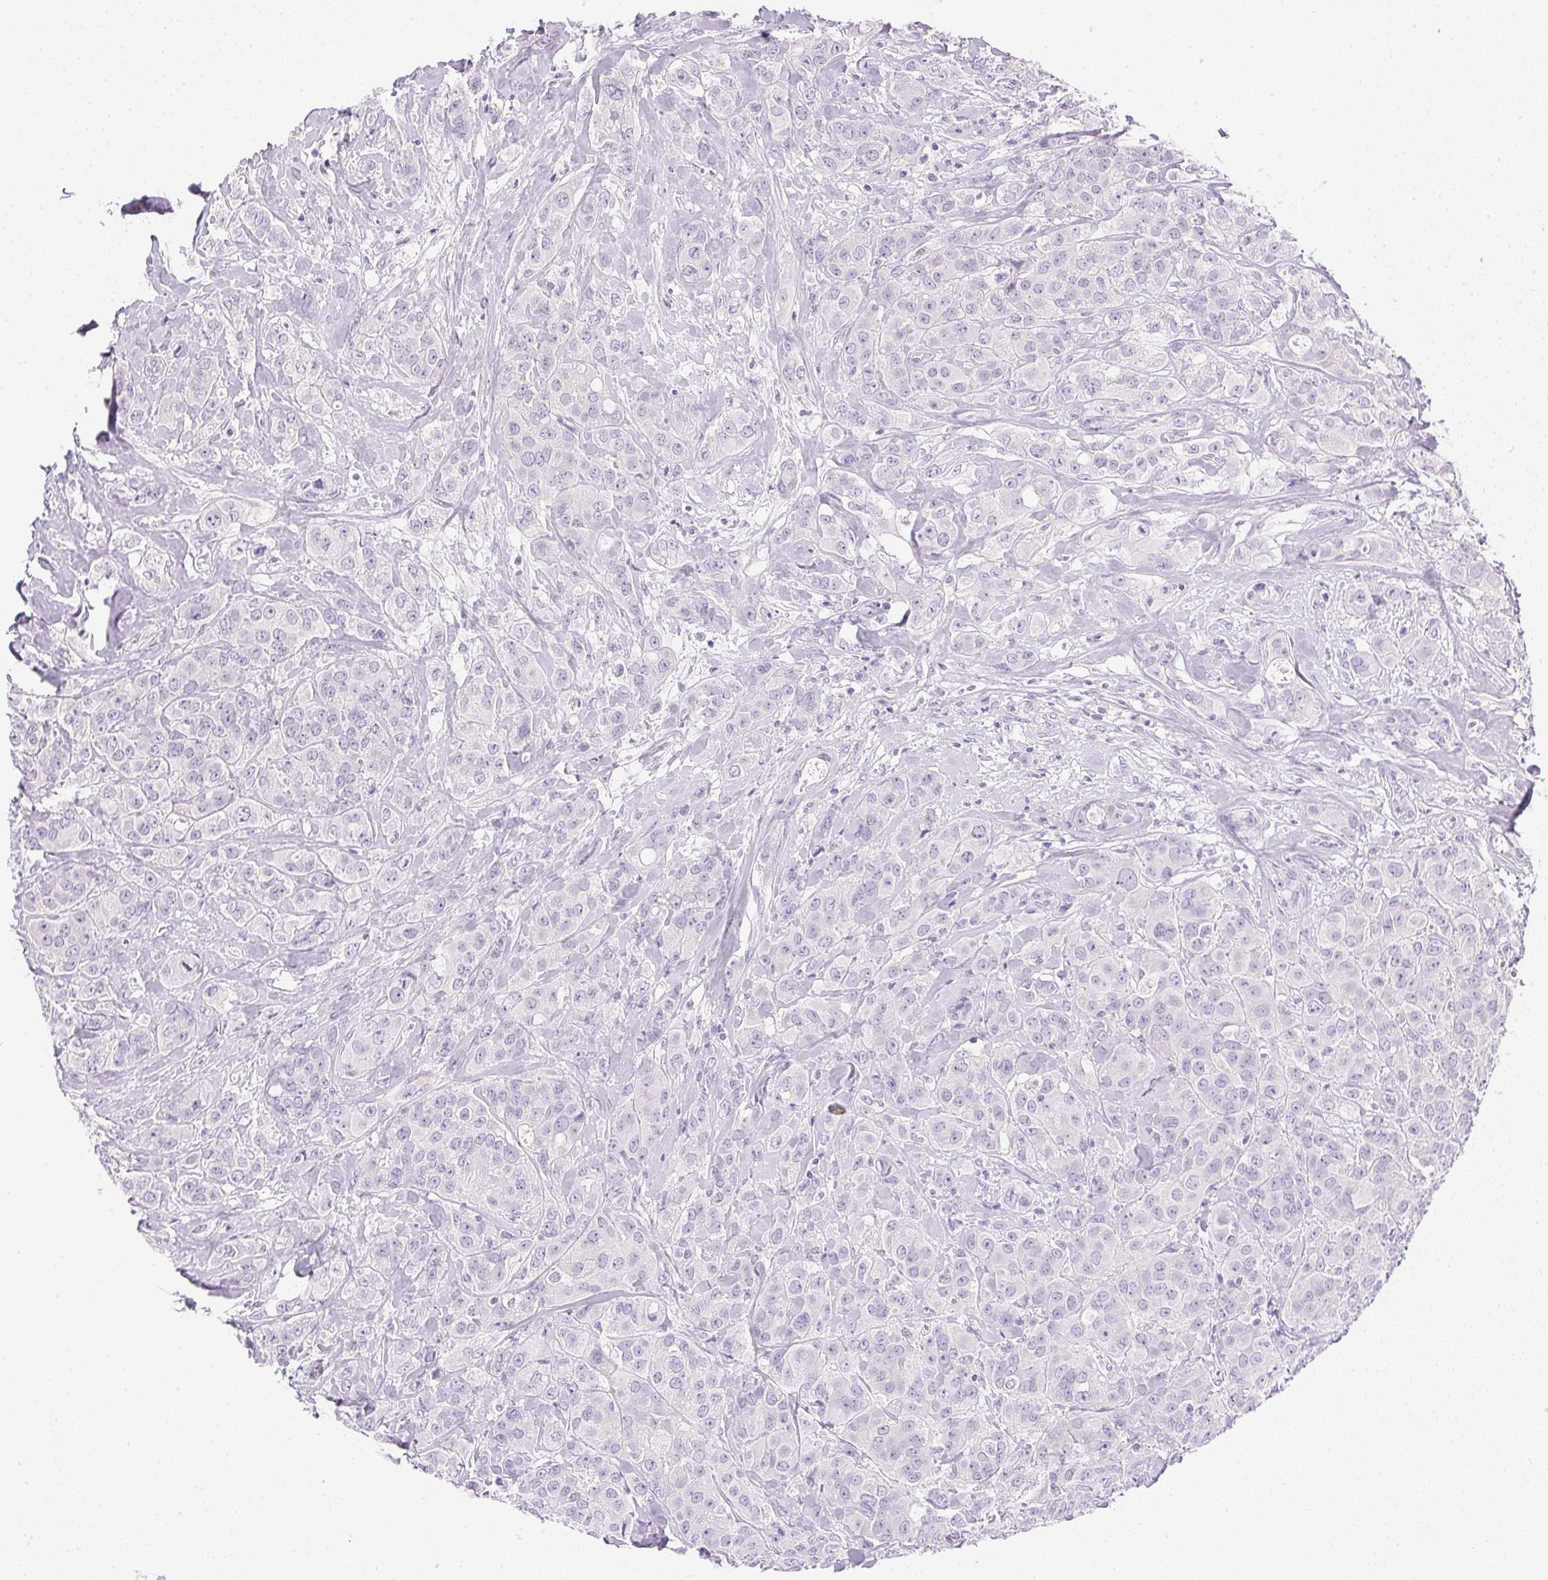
{"staining": {"intensity": "negative", "quantity": "none", "location": "none"}, "tissue": "breast cancer", "cell_type": "Tumor cells", "image_type": "cancer", "snomed": [{"axis": "morphology", "description": "Normal tissue, NOS"}, {"axis": "morphology", "description": "Duct carcinoma"}, {"axis": "topography", "description": "Breast"}], "caption": "The photomicrograph exhibits no staining of tumor cells in breast cancer (intraductal carcinoma).", "gene": "ATP6V1G3", "patient": {"sex": "female", "age": 43}}